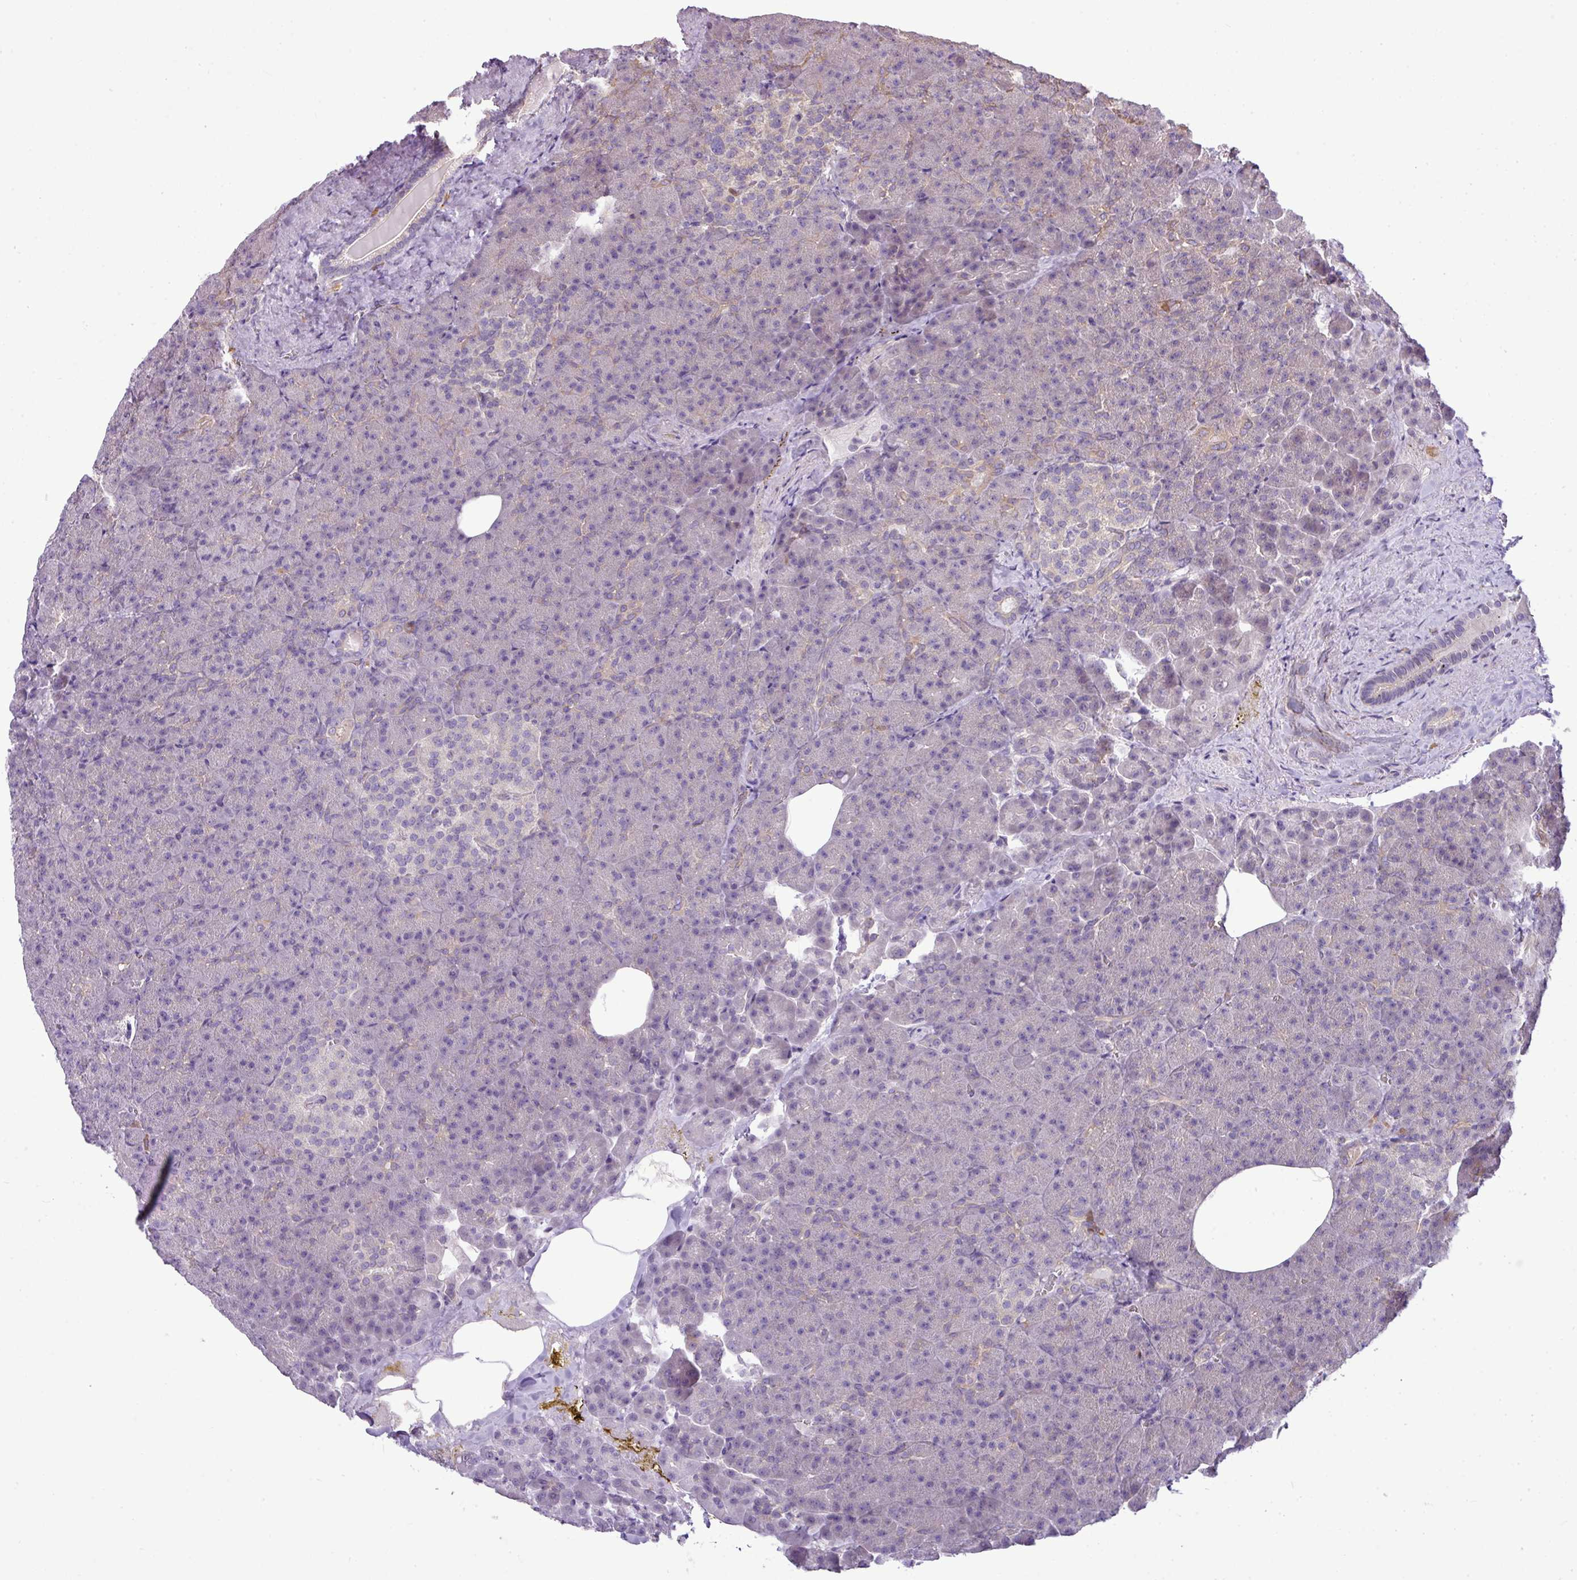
{"staining": {"intensity": "negative", "quantity": "none", "location": "none"}, "tissue": "pancreas", "cell_type": "Exocrine glandular cells", "image_type": "normal", "snomed": [{"axis": "morphology", "description": "Normal tissue, NOS"}, {"axis": "topography", "description": "Pancreas"}], "caption": "This is a photomicrograph of immunohistochemistry staining of benign pancreas, which shows no expression in exocrine glandular cells. (DAB (3,3'-diaminobenzidine) immunohistochemistry (IHC) visualized using brightfield microscopy, high magnification).", "gene": "STAT5A", "patient": {"sex": "female", "age": 74}}